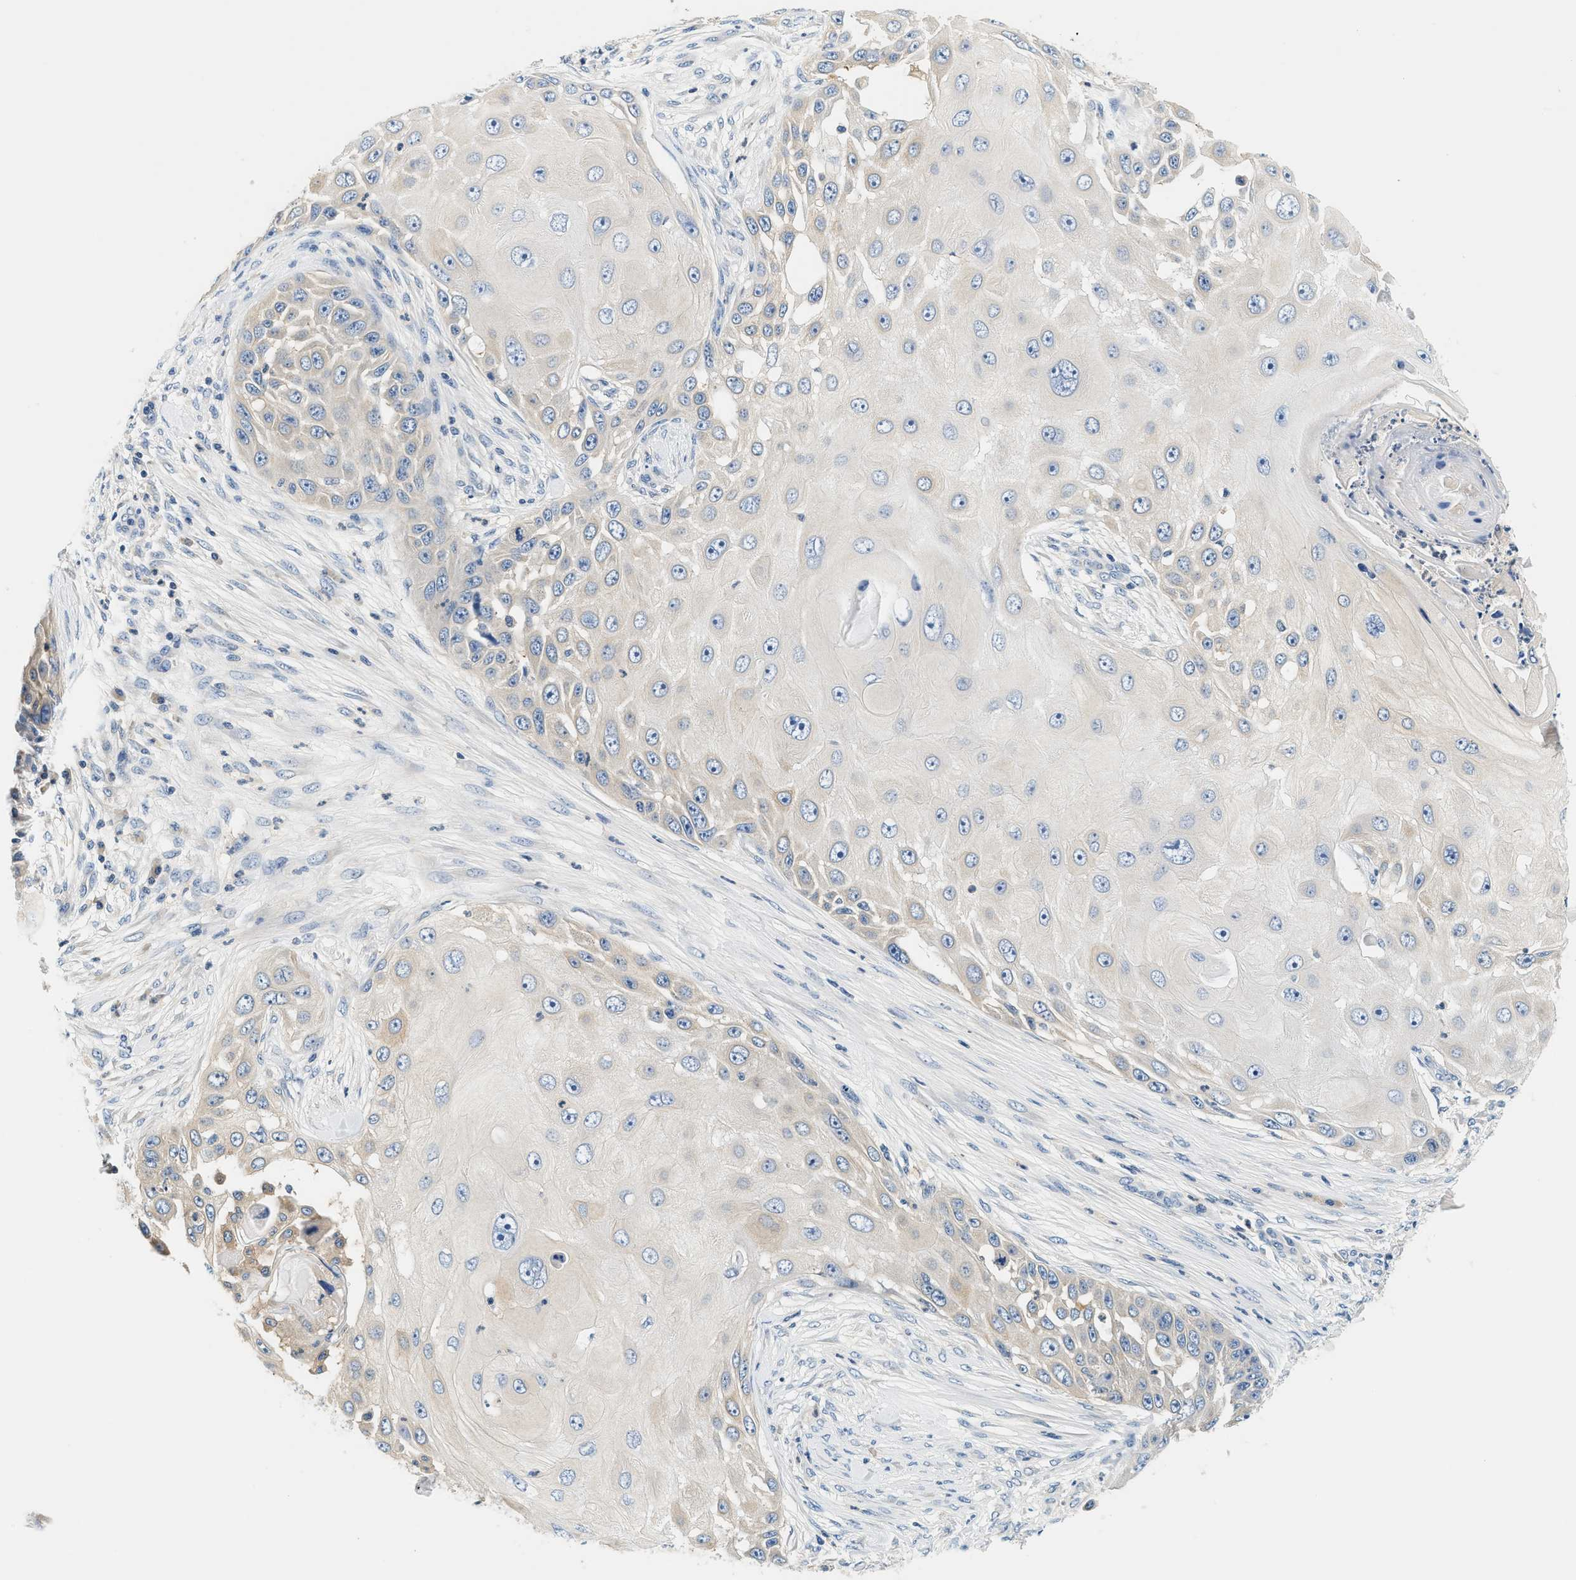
{"staining": {"intensity": "negative", "quantity": "none", "location": "none"}, "tissue": "skin cancer", "cell_type": "Tumor cells", "image_type": "cancer", "snomed": [{"axis": "morphology", "description": "Squamous cell carcinoma, NOS"}, {"axis": "topography", "description": "Skin"}], "caption": "This is an IHC photomicrograph of human skin cancer. There is no positivity in tumor cells.", "gene": "SLC35E1", "patient": {"sex": "female", "age": 44}}